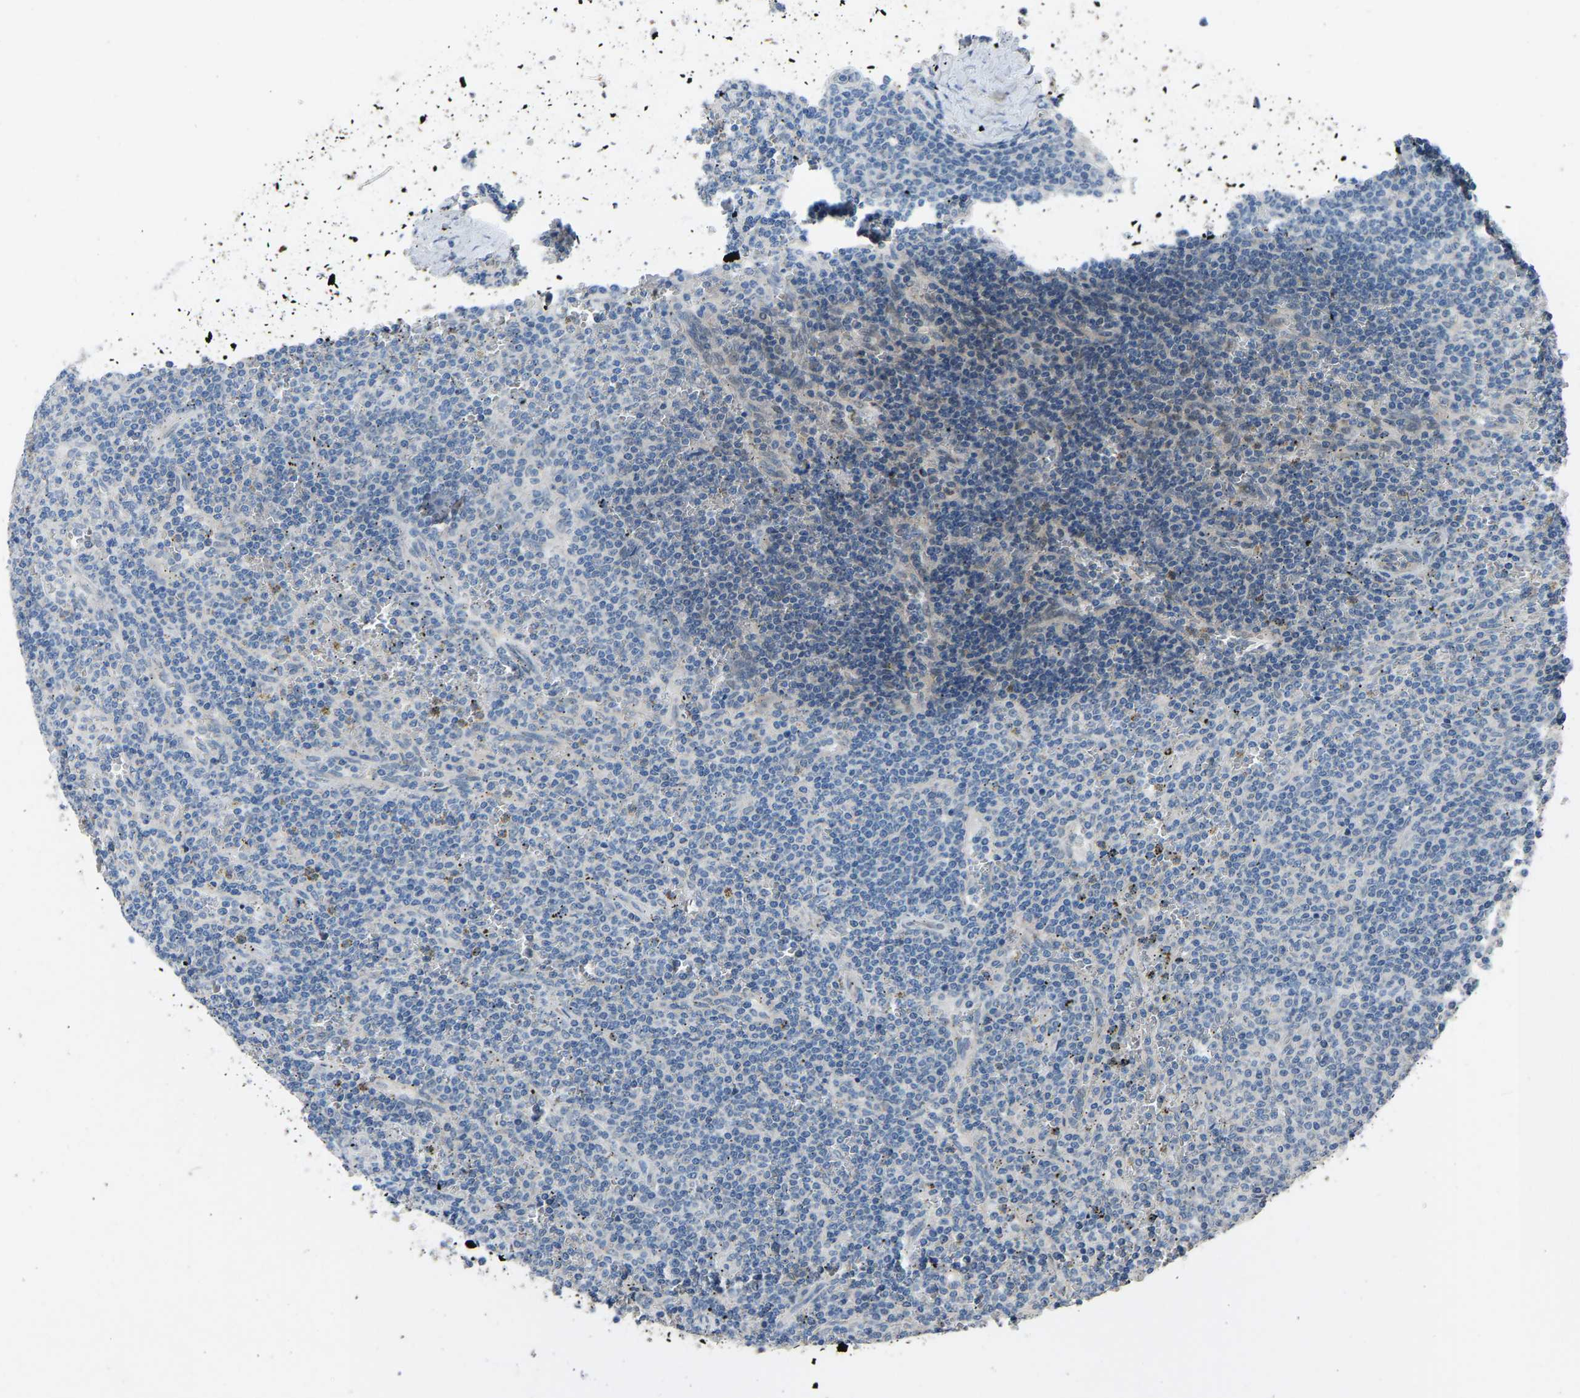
{"staining": {"intensity": "negative", "quantity": "none", "location": "none"}, "tissue": "lymphoma", "cell_type": "Tumor cells", "image_type": "cancer", "snomed": [{"axis": "morphology", "description": "Malignant lymphoma, non-Hodgkin's type, Low grade"}, {"axis": "topography", "description": "Spleen"}], "caption": "High magnification brightfield microscopy of lymphoma stained with DAB (3,3'-diaminobenzidine) (brown) and counterstained with hematoxylin (blue): tumor cells show no significant staining.", "gene": "CDK2AP1", "patient": {"sex": "female", "age": 19}}